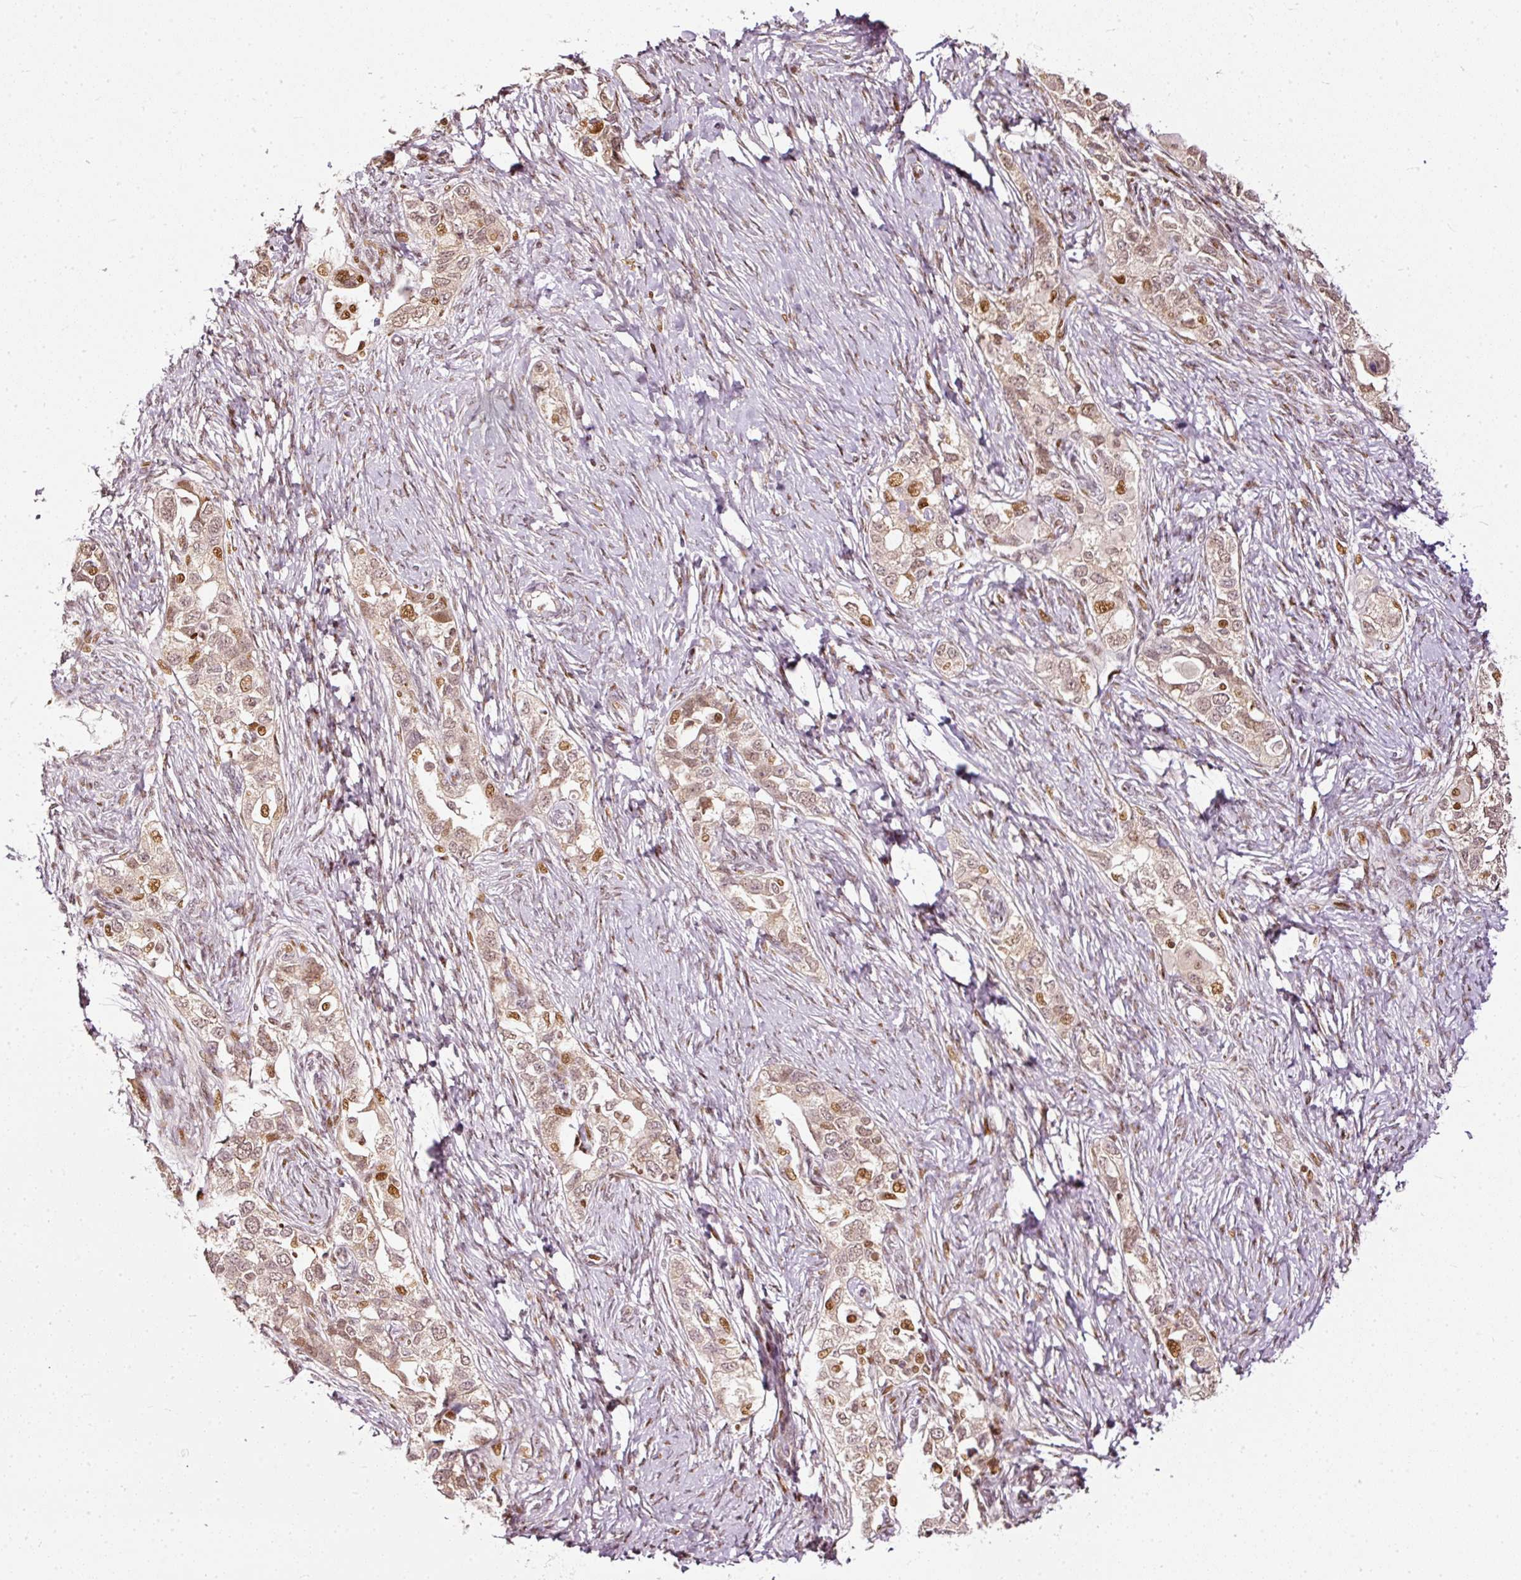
{"staining": {"intensity": "moderate", "quantity": "25%-75%", "location": "nuclear"}, "tissue": "ovarian cancer", "cell_type": "Tumor cells", "image_type": "cancer", "snomed": [{"axis": "morphology", "description": "Carcinoma, NOS"}, {"axis": "morphology", "description": "Cystadenocarcinoma, serous, NOS"}, {"axis": "topography", "description": "Ovary"}], "caption": "Ovarian cancer (serous cystadenocarcinoma) stained with a protein marker exhibits moderate staining in tumor cells.", "gene": "ZNF778", "patient": {"sex": "female", "age": 69}}